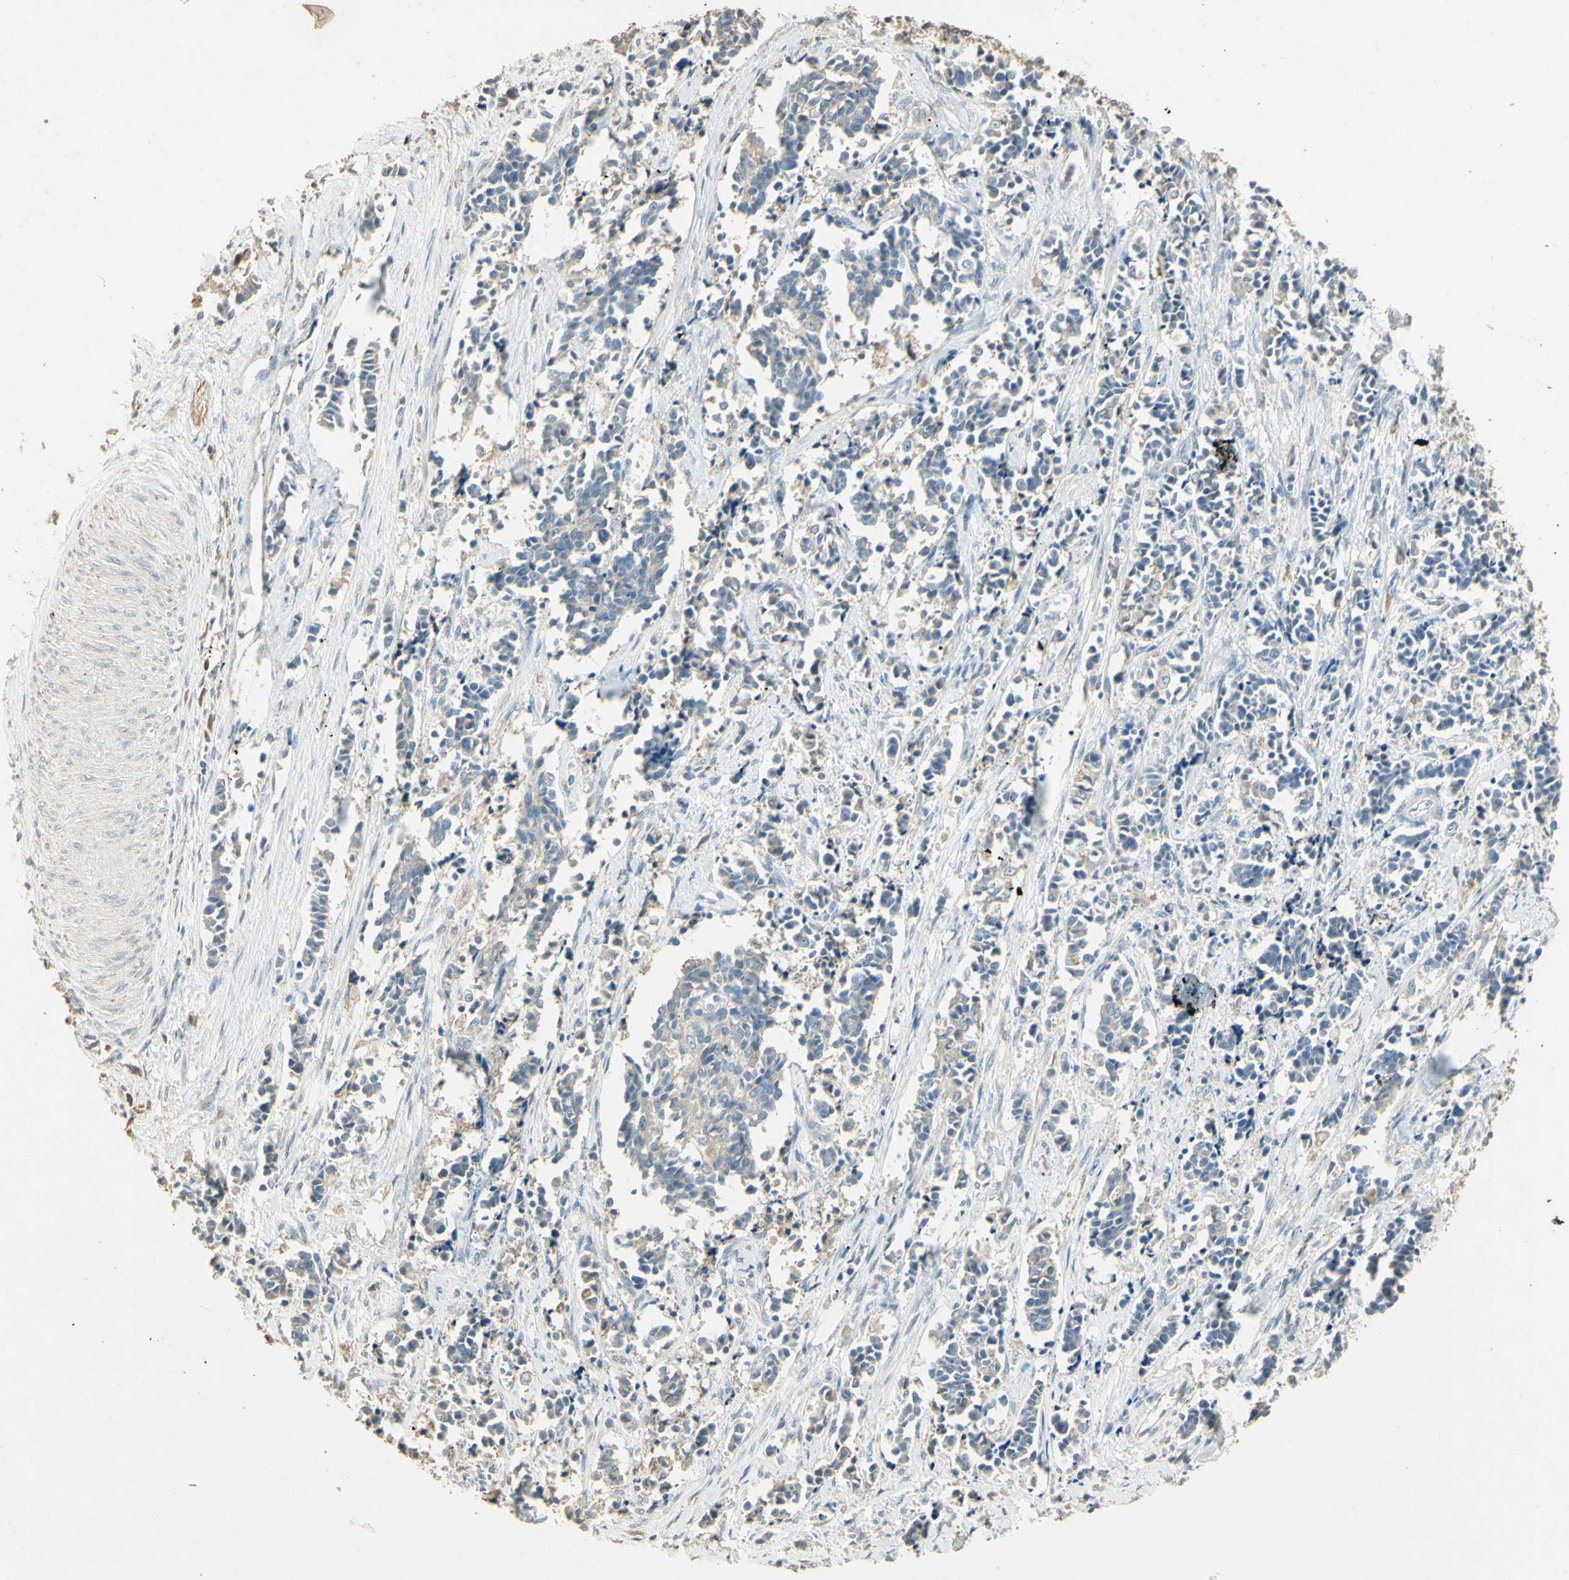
{"staining": {"intensity": "negative", "quantity": "none", "location": "none"}, "tissue": "cervical cancer", "cell_type": "Tumor cells", "image_type": "cancer", "snomed": [{"axis": "morphology", "description": "Squamous cell carcinoma, NOS"}, {"axis": "topography", "description": "Cervix"}], "caption": "Protein analysis of cervical squamous cell carcinoma reveals no significant positivity in tumor cells.", "gene": "UXS1", "patient": {"sex": "female", "age": 35}}